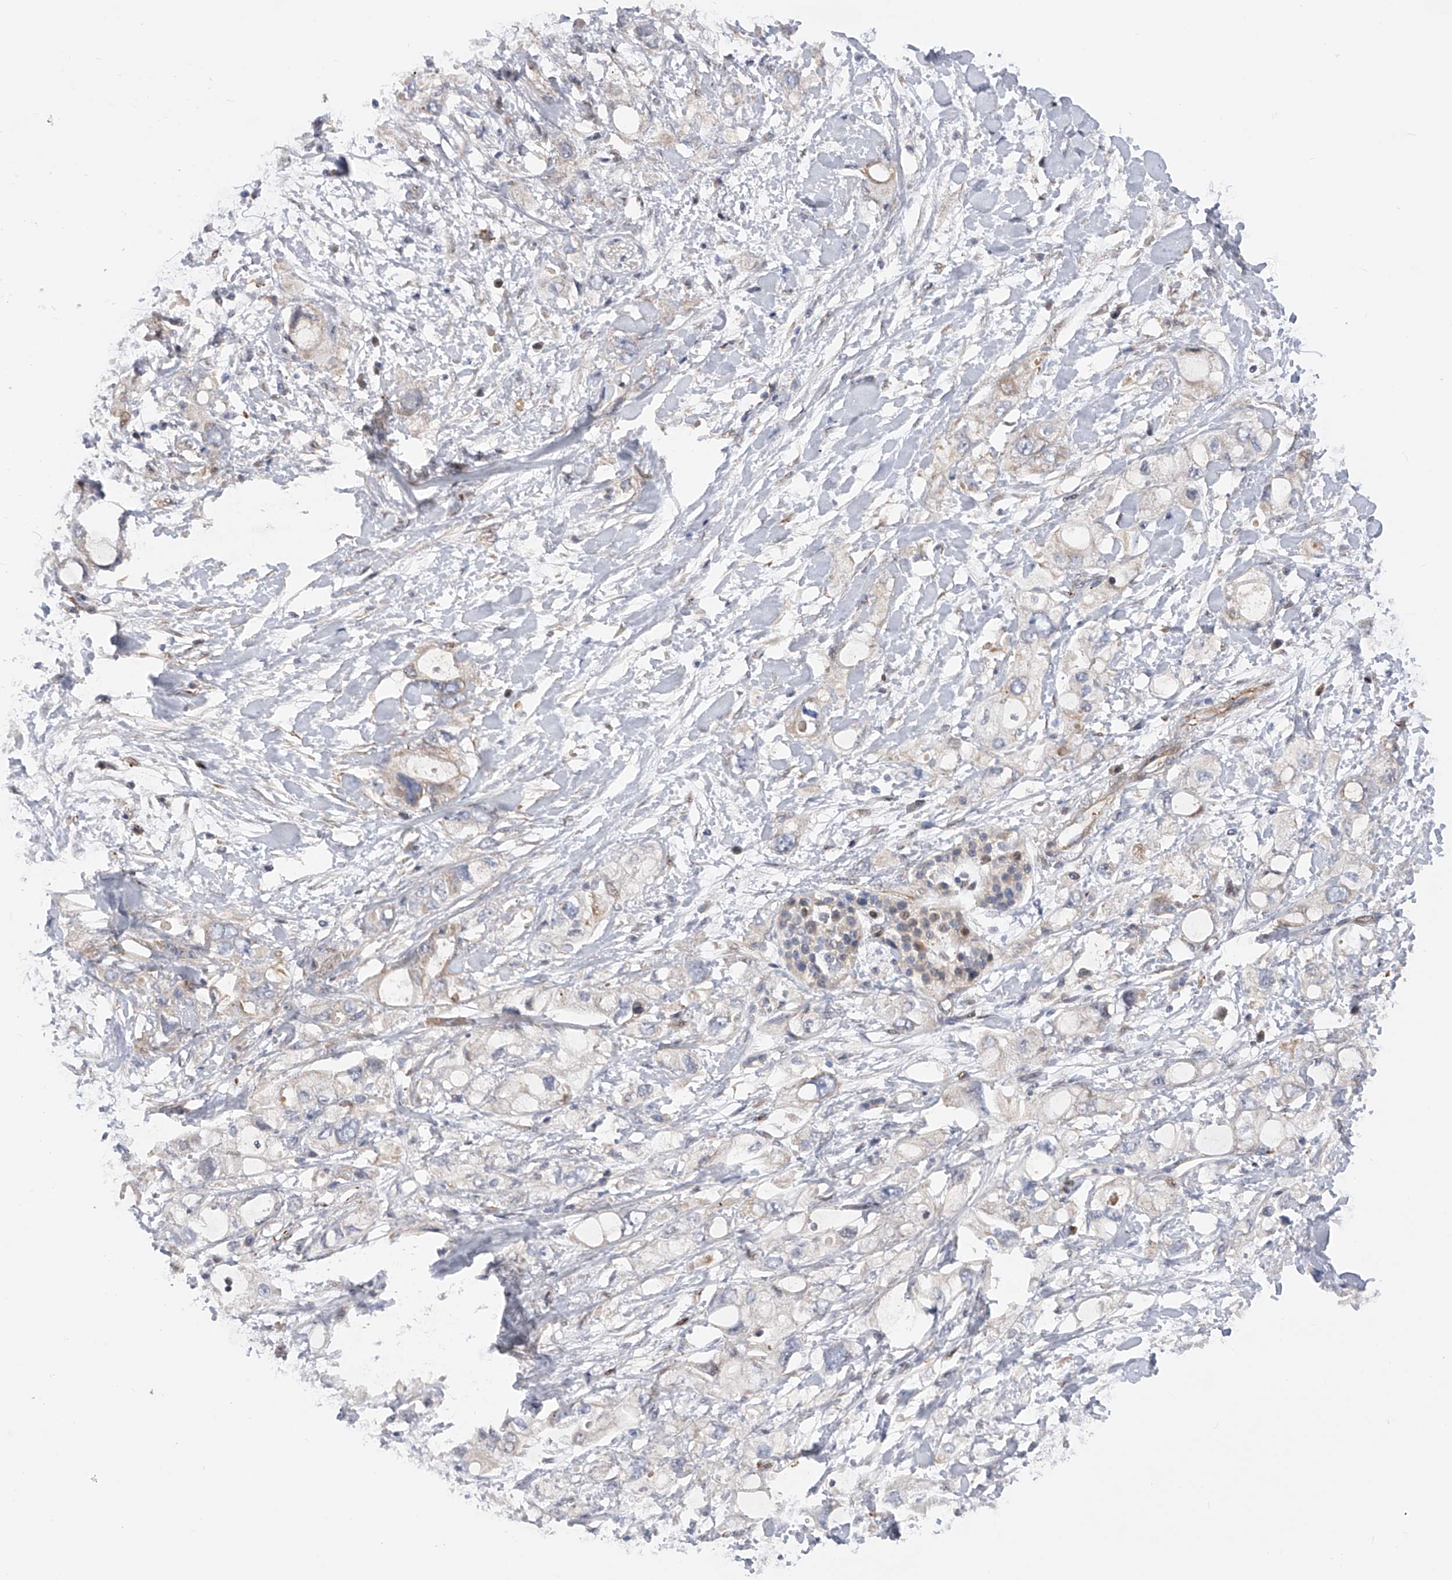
{"staining": {"intensity": "negative", "quantity": "none", "location": "none"}, "tissue": "pancreatic cancer", "cell_type": "Tumor cells", "image_type": "cancer", "snomed": [{"axis": "morphology", "description": "Adenocarcinoma, NOS"}, {"axis": "topography", "description": "Pancreas"}], "caption": "This histopathology image is of pancreatic cancer (adenocarcinoma) stained with immunohistochemistry (IHC) to label a protein in brown with the nuclei are counter-stained blue. There is no positivity in tumor cells.", "gene": "PDSS2", "patient": {"sex": "female", "age": 56}}